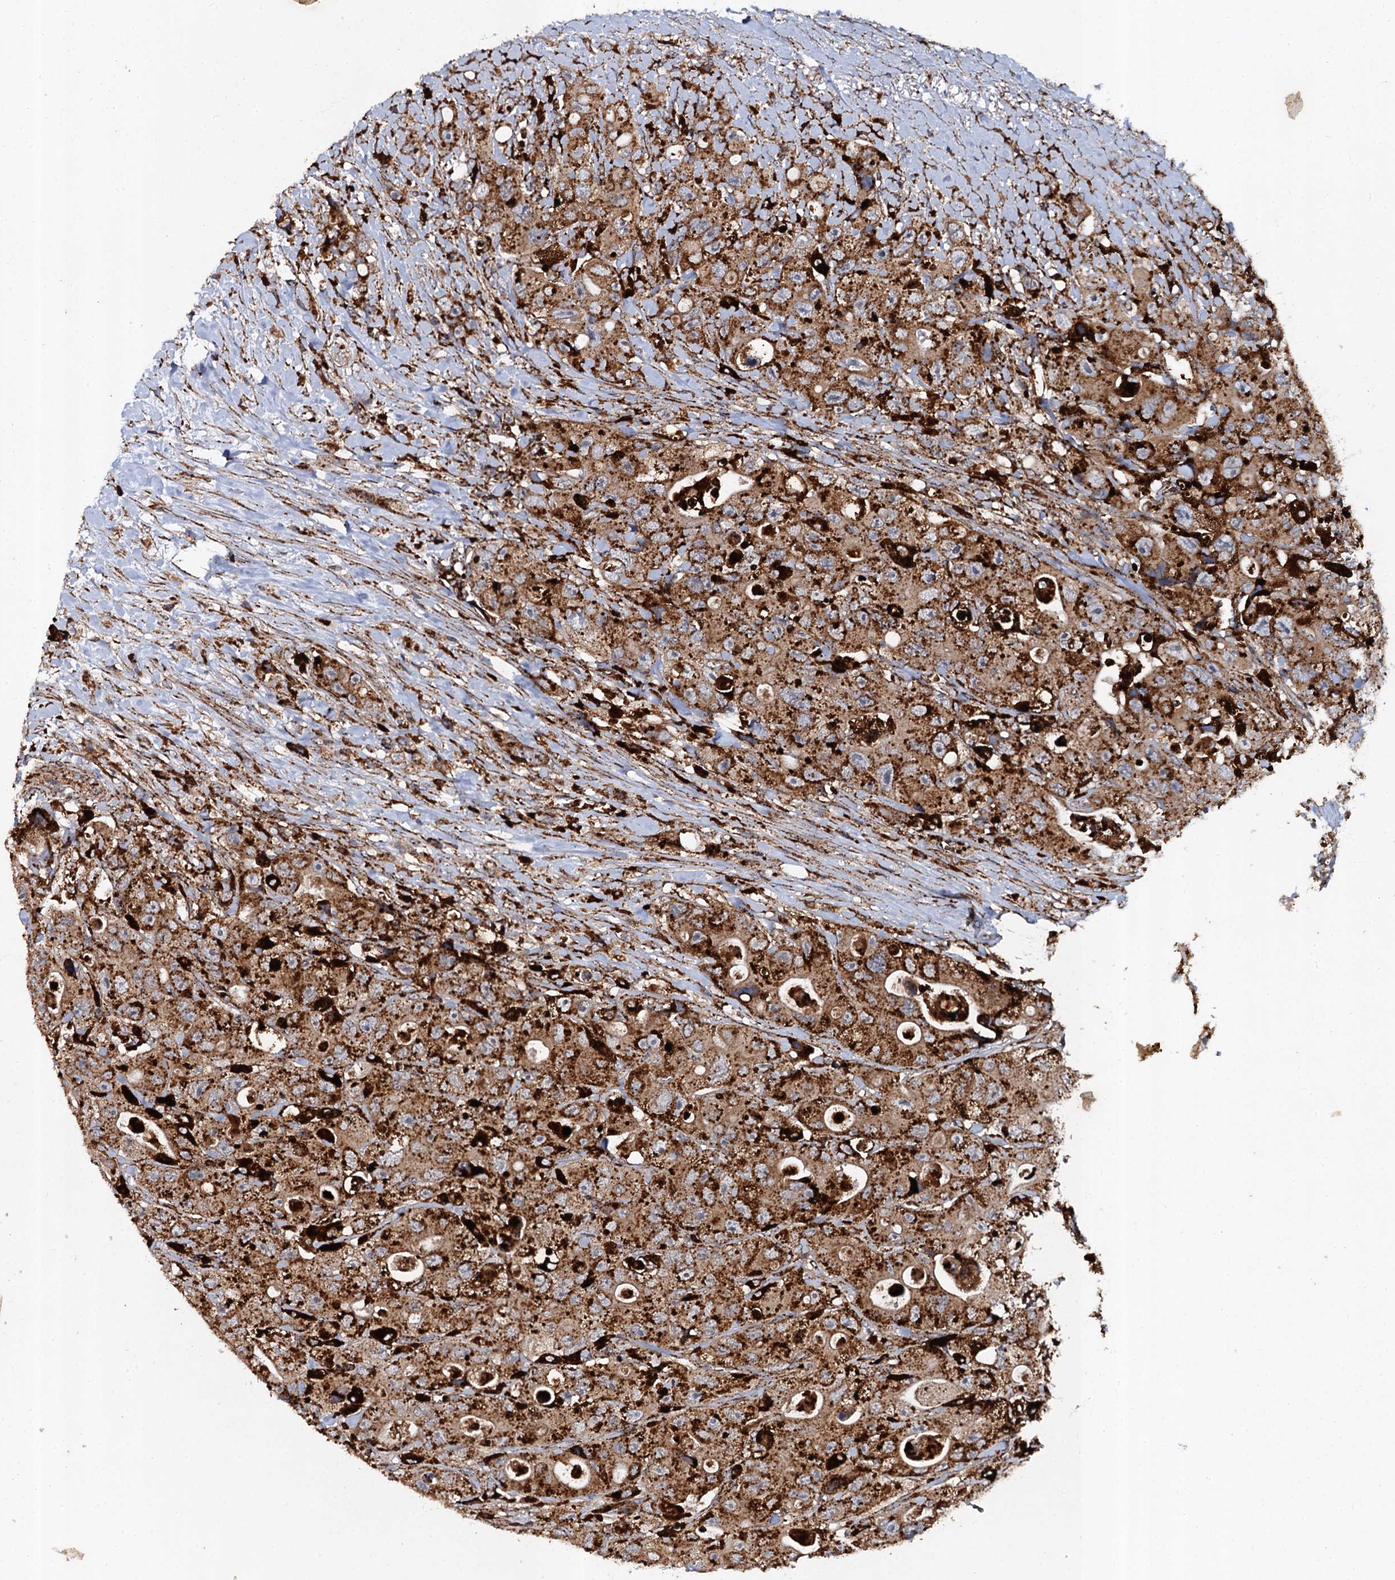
{"staining": {"intensity": "strong", "quantity": ">75%", "location": "cytoplasmic/membranous"}, "tissue": "colorectal cancer", "cell_type": "Tumor cells", "image_type": "cancer", "snomed": [{"axis": "morphology", "description": "Adenocarcinoma, NOS"}, {"axis": "topography", "description": "Colon"}], "caption": "Human colorectal cancer (adenocarcinoma) stained with a brown dye shows strong cytoplasmic/membranous positive staining in about >75% of tumor cells.", "gene": "GBA1", "patient": {"sex": "female", "age": 46}}